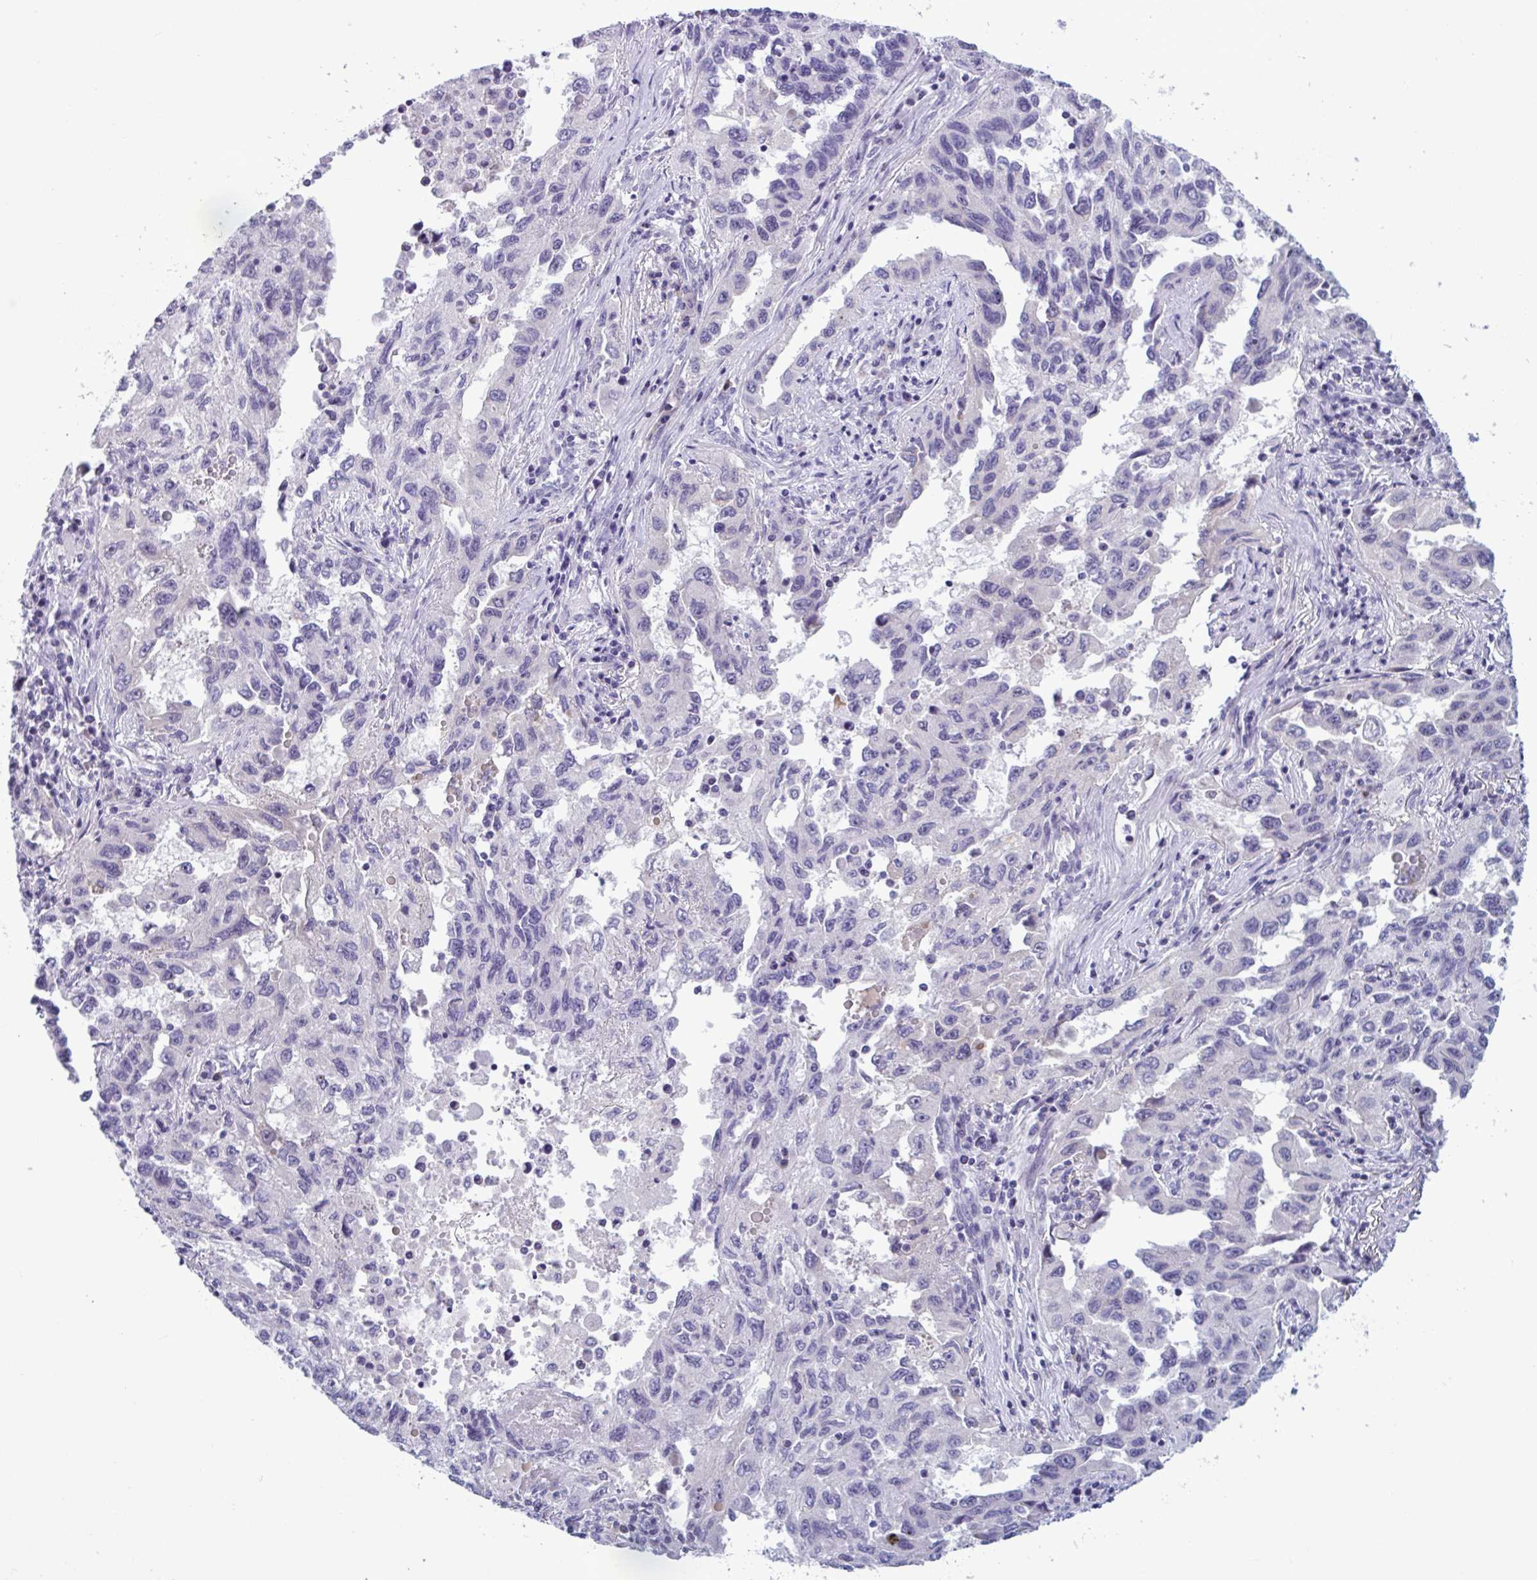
{"staining": {"intensity": "negative", "quantity": "none", "location": "none"}, "tissue": "lung cancer", "cell_type": "Tumor cells", "image_type": "cancer", "snomed": [{"axis": "morphology", "description": "Adenocarcinoma, NOS"}, {"axis": "topography", "description": "Lung"}], "caption": "High power microscopy micrograph of an immunohistochemistry (IHC) histopathology image of lung cancer, revealing no significant expression in tumor cells.", "gene": "WNT9B", "patient": {"sex": "female", "age": 73}}